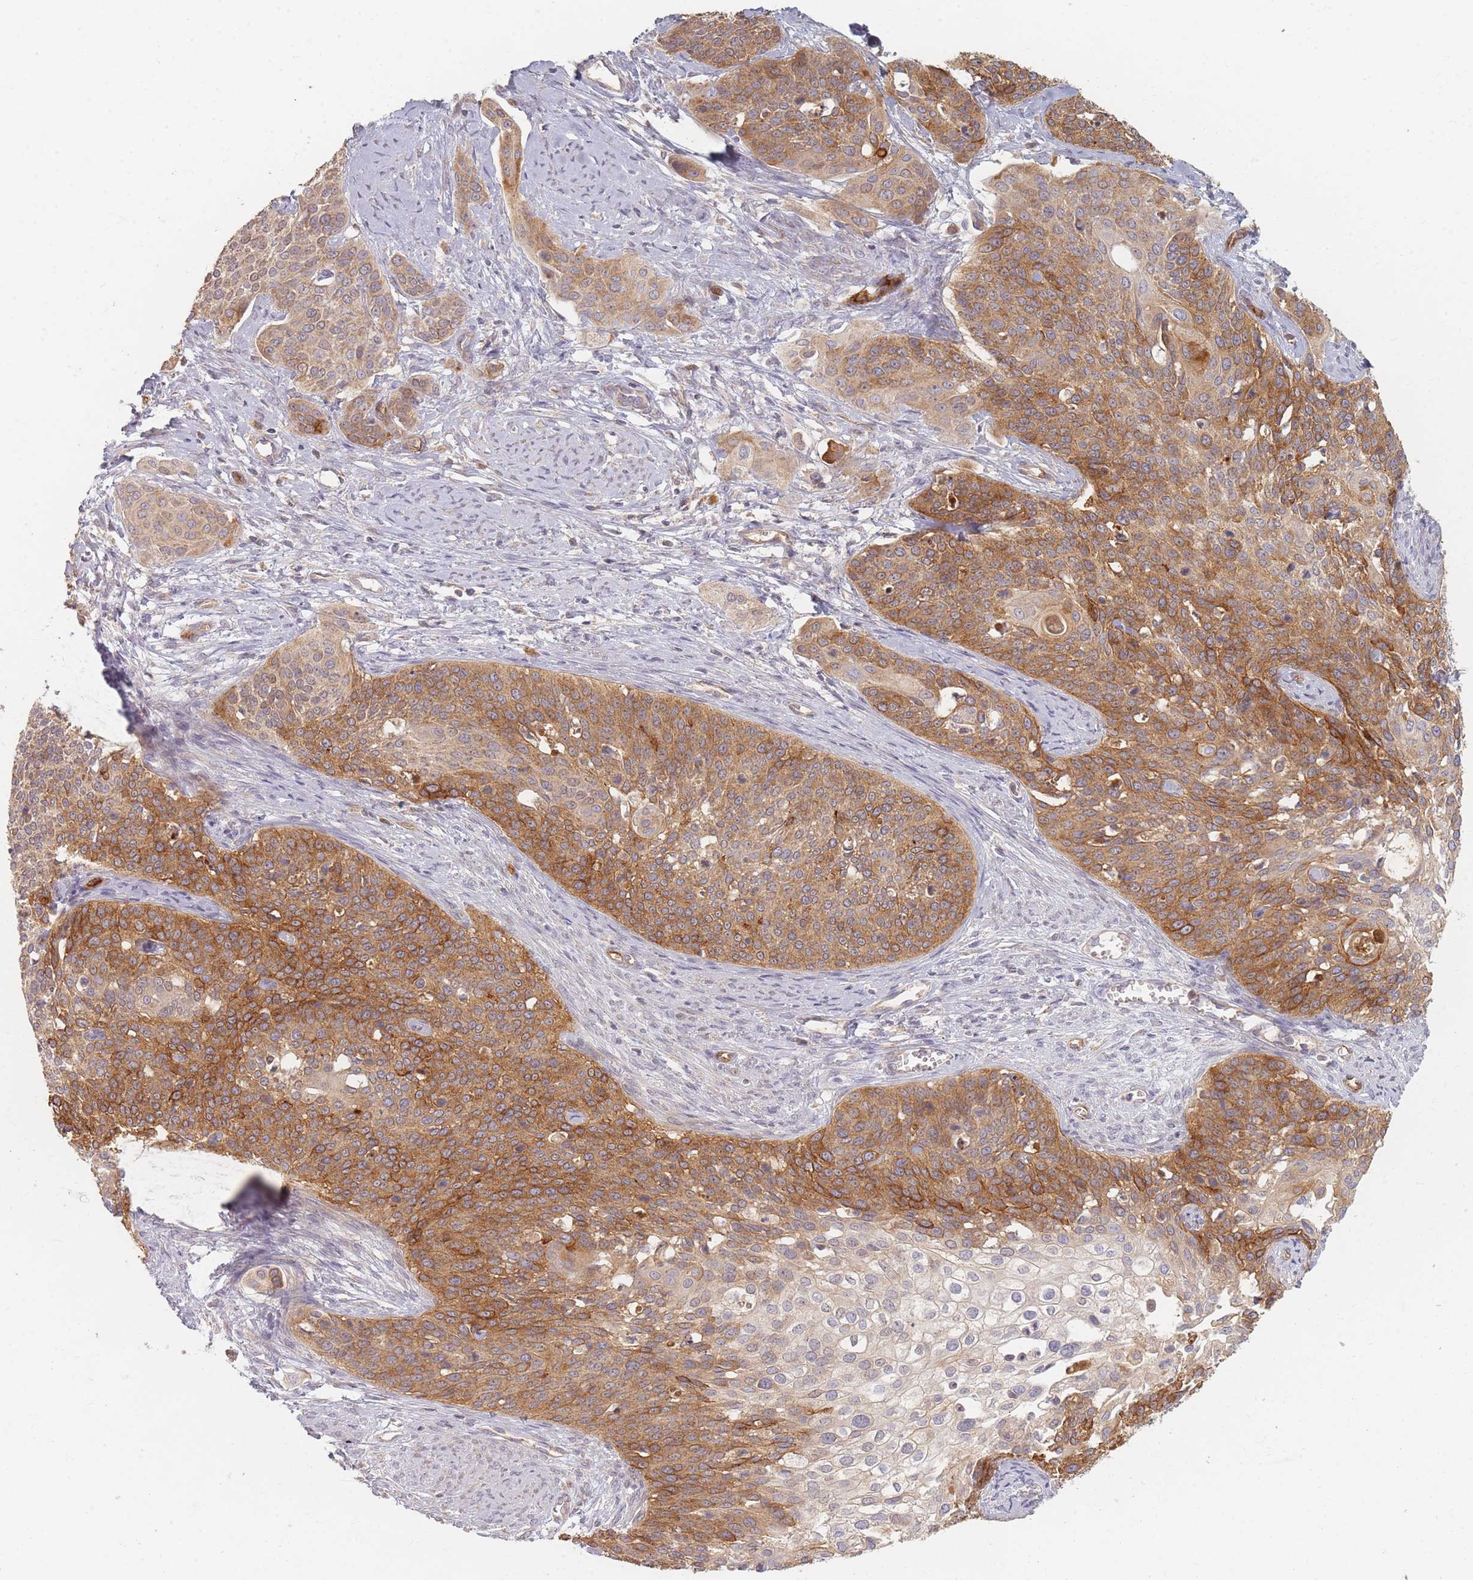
{"staining": {"intensity": "moderate", "quantity": ">75%", "location": "cytoplasmic/membranous"}, "tissue": "cervical cancer", "cell_type": "Tumor cells", "image_type": "cancer", "snomed": [{"axis": "morphology", "description": "Squamous cell carcinoma, NOS"}, {"axis": "topography", "description": "Cervix"}], "caption": "Immunohistochemical staining of cervical squamous cell carcinoma reveals medium levels of moderate cytoplasmic/membranous protein positivity in approximately >75% of tumor cells.", "gene": "MRPS6", "patient": {"sex": "female", "age": 44}}